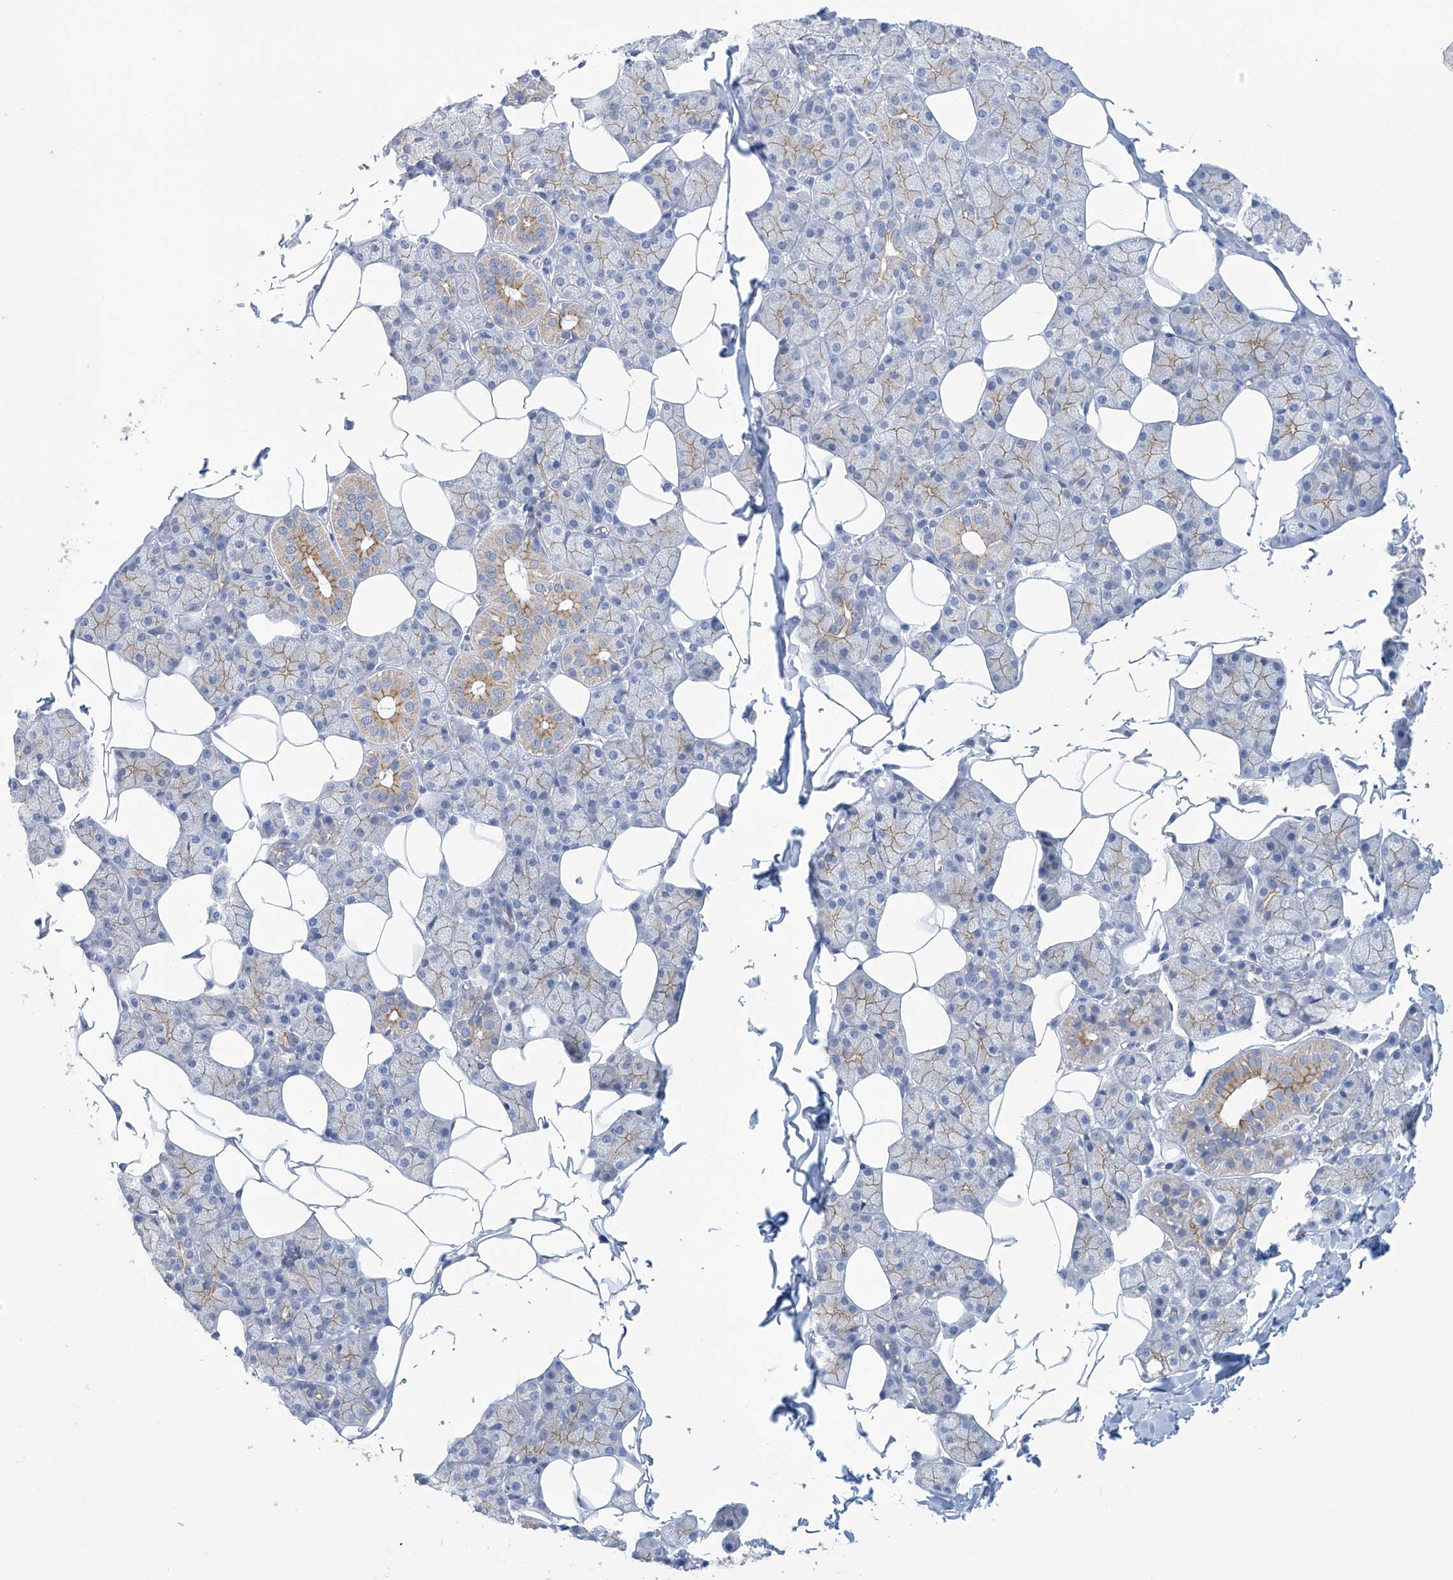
{"staining": {"intensity": "weak", "quantity": "25%-75%", "location": "cytoplasmic/membranous"}, "tissue": "salivary gland", "cell_type": "Glandular cells", "image_type": "normal", "snomed": [{"axis": "morphology", "description": "Normal tissue, NOS"}, {"axis": "topography", "description": "Salivary gland"}], "caption": "IHC staining of normal salivary gland, which exhibits low levels of weak cytoplasmic/membranous positivity in approximately 25%-75% of glandular cells indicating weak cytoplasmic/membranous protein positivity. The staining was performed using DAB (3,3'-diaminobenzidine) (brown) for protein detection and nuclei were counterstained in hematoxylin (blue).", "gene": "DSP", "patient": {"sex": "female", "age": 33}}